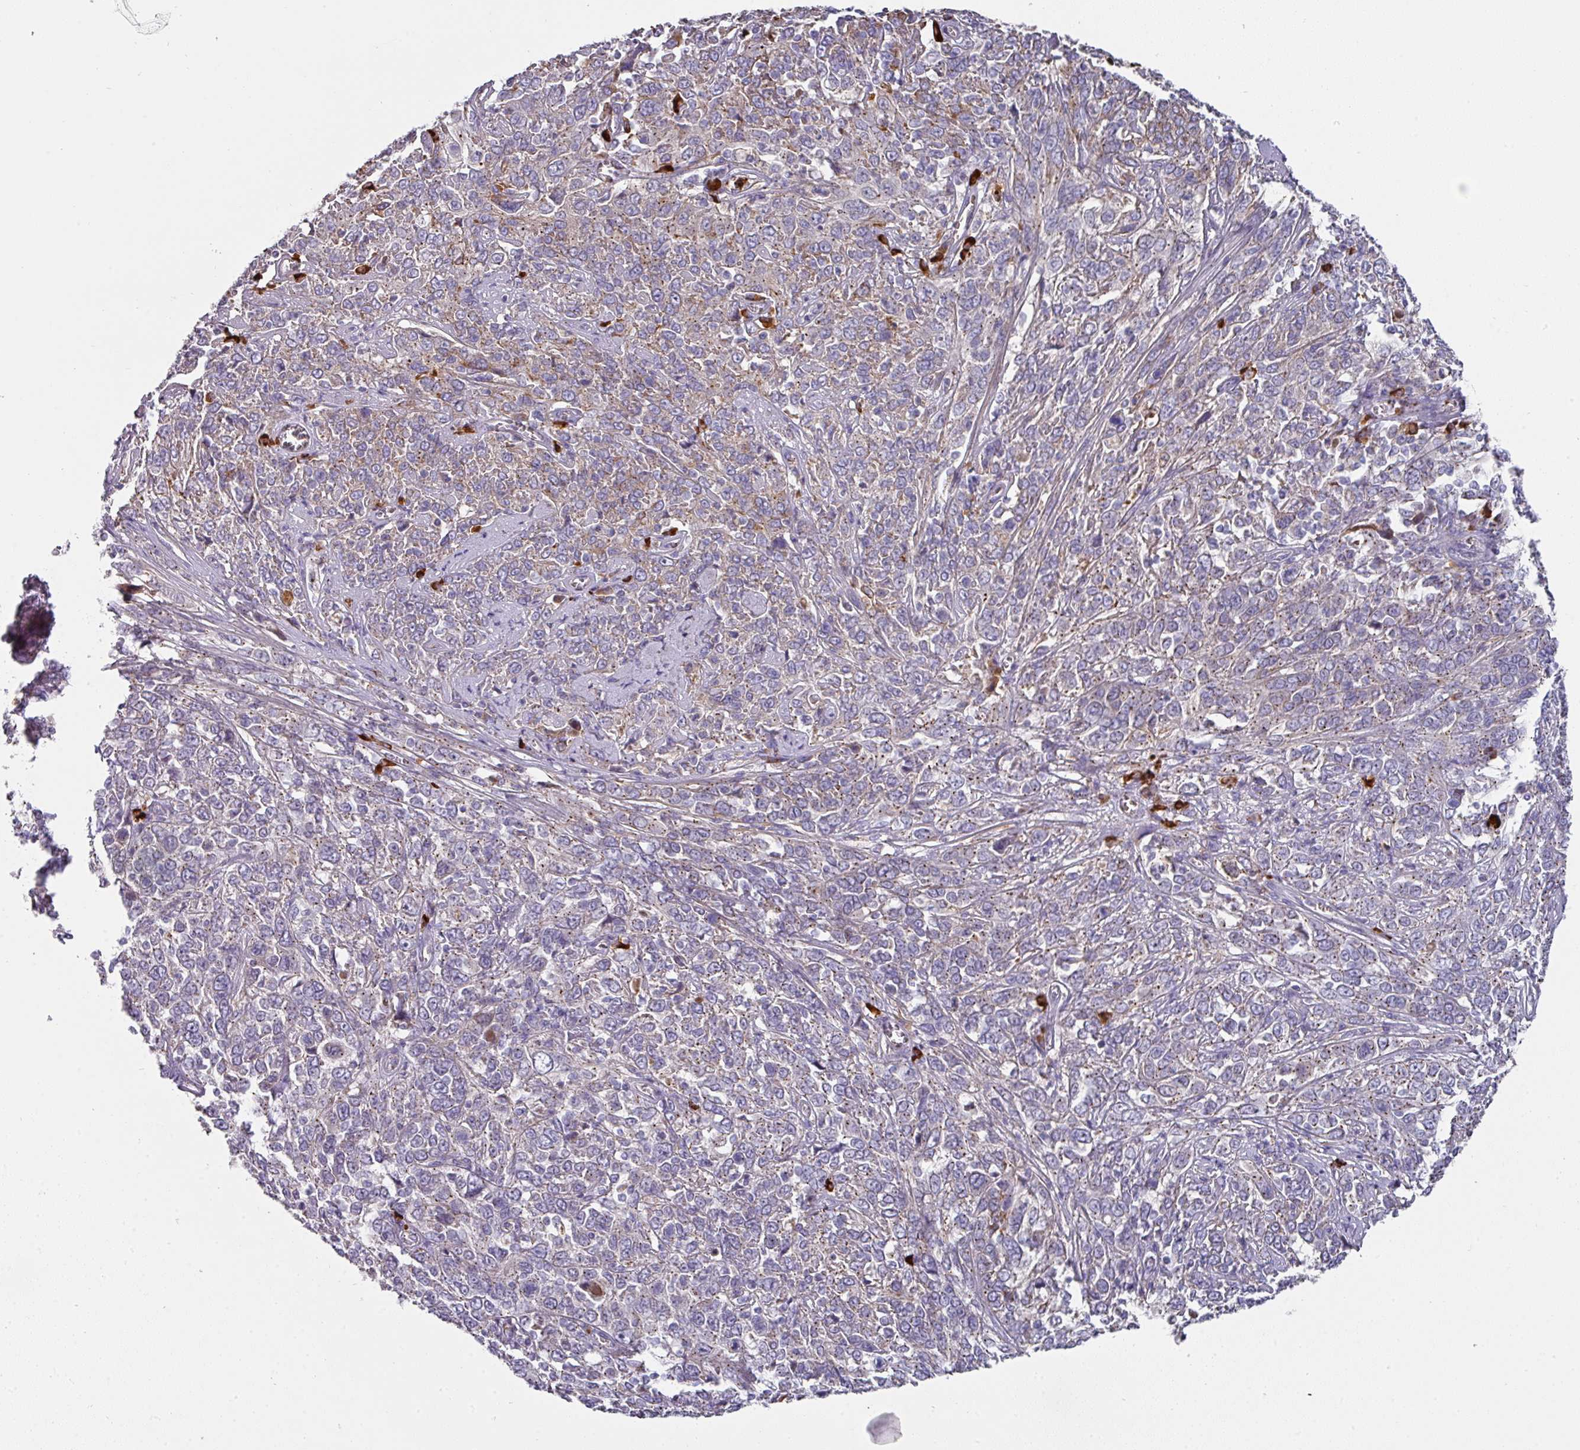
{"staining": {"intensity": "moderate", "quantity": "25%-75%", "location": "cytoplasmic/membranous"}, "tissue": "cervical cancer", "cell_type": "Tumor cells", "image_type": "cancer", "snomed": [{"axis": "morphology", "description": "Squamous cell carcinoma, NOS"}, {"axis": "topography", "description": "Cervix"}], "caption": "Protein staining of cervical cancer tissue reveals moderate cytoplasmic/membranous staining in about 25%-75% of tumor cells.", "gene": "IL4R", "patient": {"sex": "female", "age": 46}}